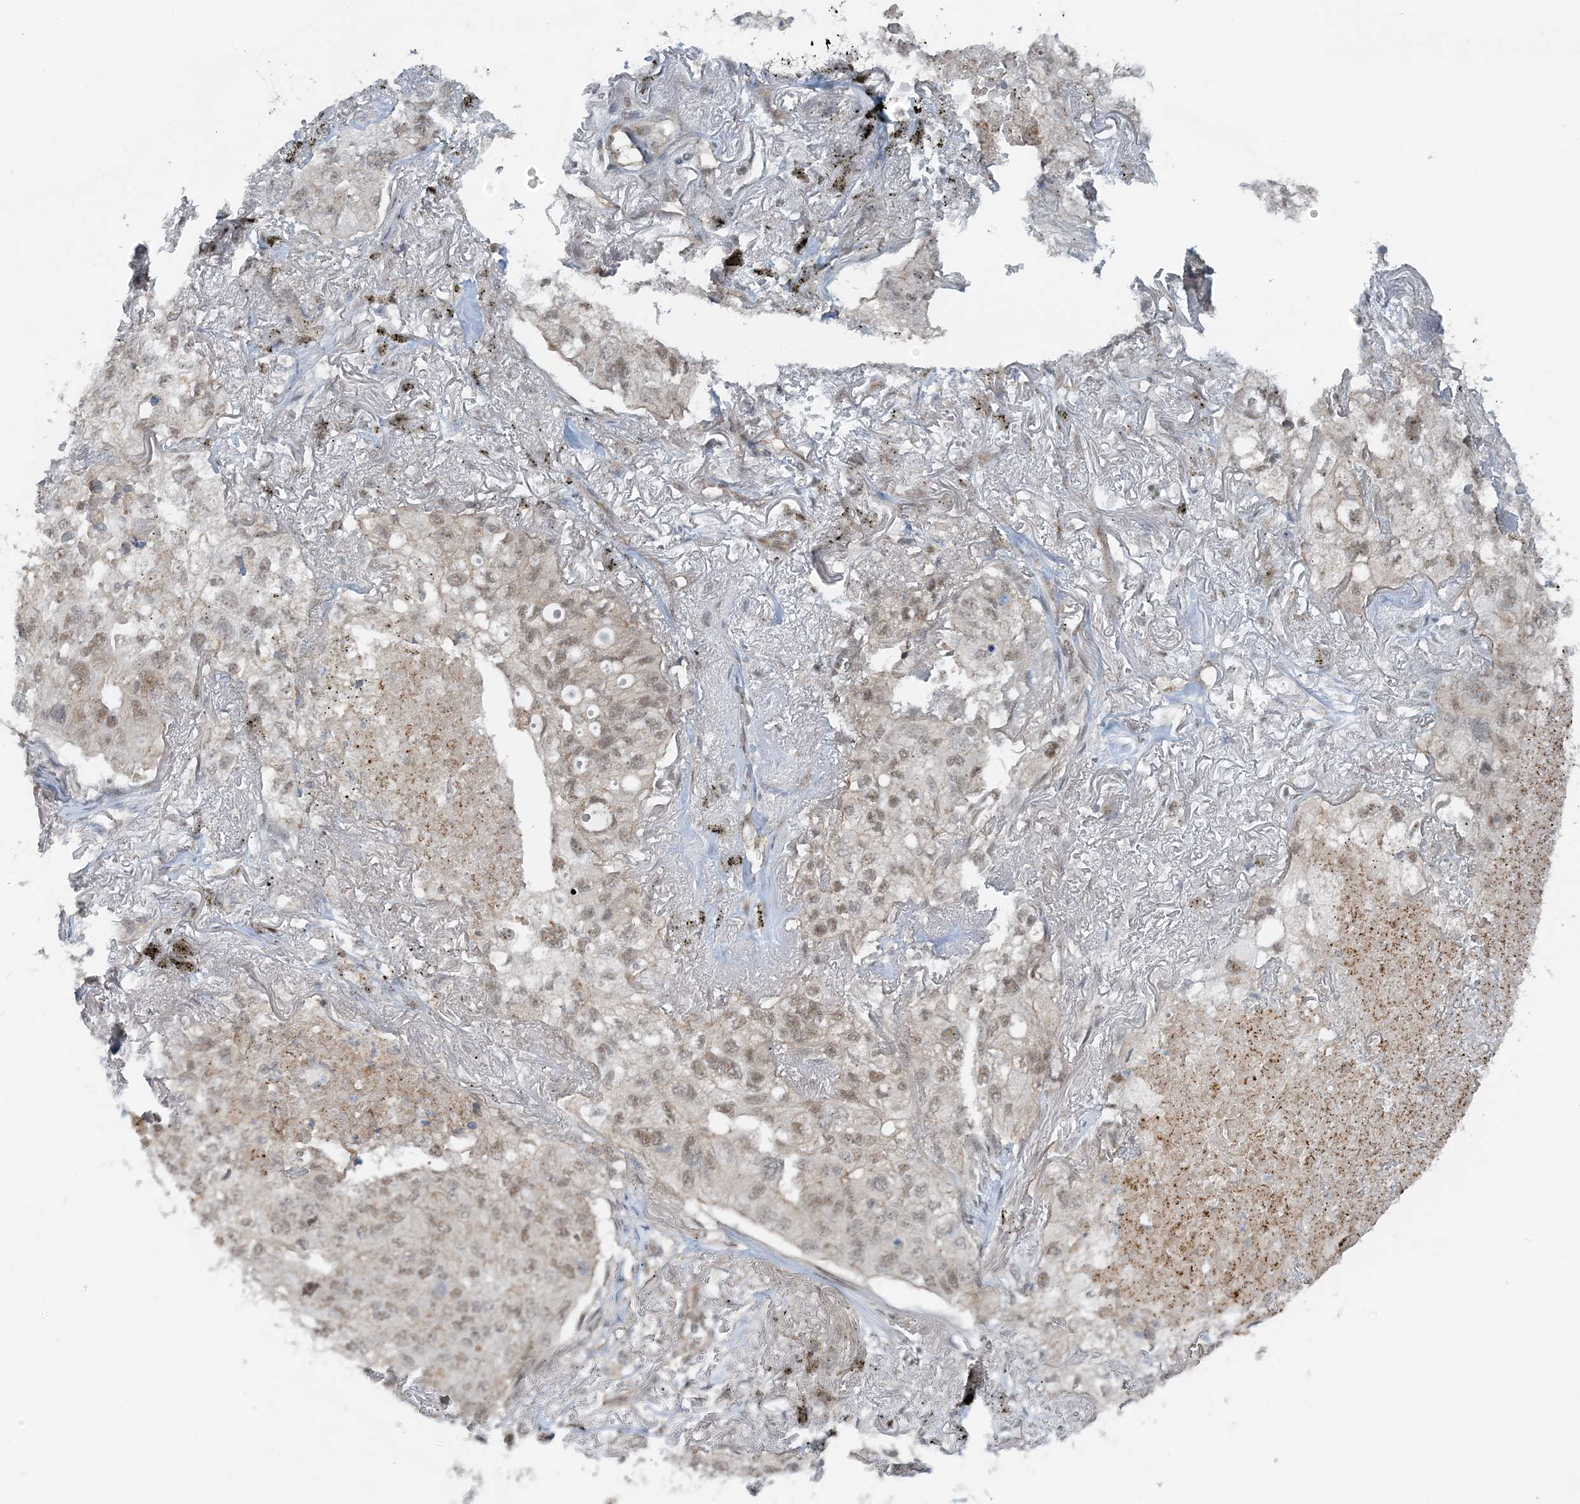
{"staining": {"intensity": "weak", "quantity": ">75%", "location": "nuclear"}, "tissue": "lung cancer", "cell_type": "Tumor cells", "image_type": "cancer", "snomed": [{"axis": "morphology", "description": "Adenocarcinoma, NOS"}, {"axis": "topography", "description": "Lung"}], "caption": "Human adenocarcinoma (lung) stained for a protein (brown) reveals weak nuclear positive expression in about >75% of tumor cells.", "gene": "ATP11A", "patient": {"sex": "male", "age": 65}}